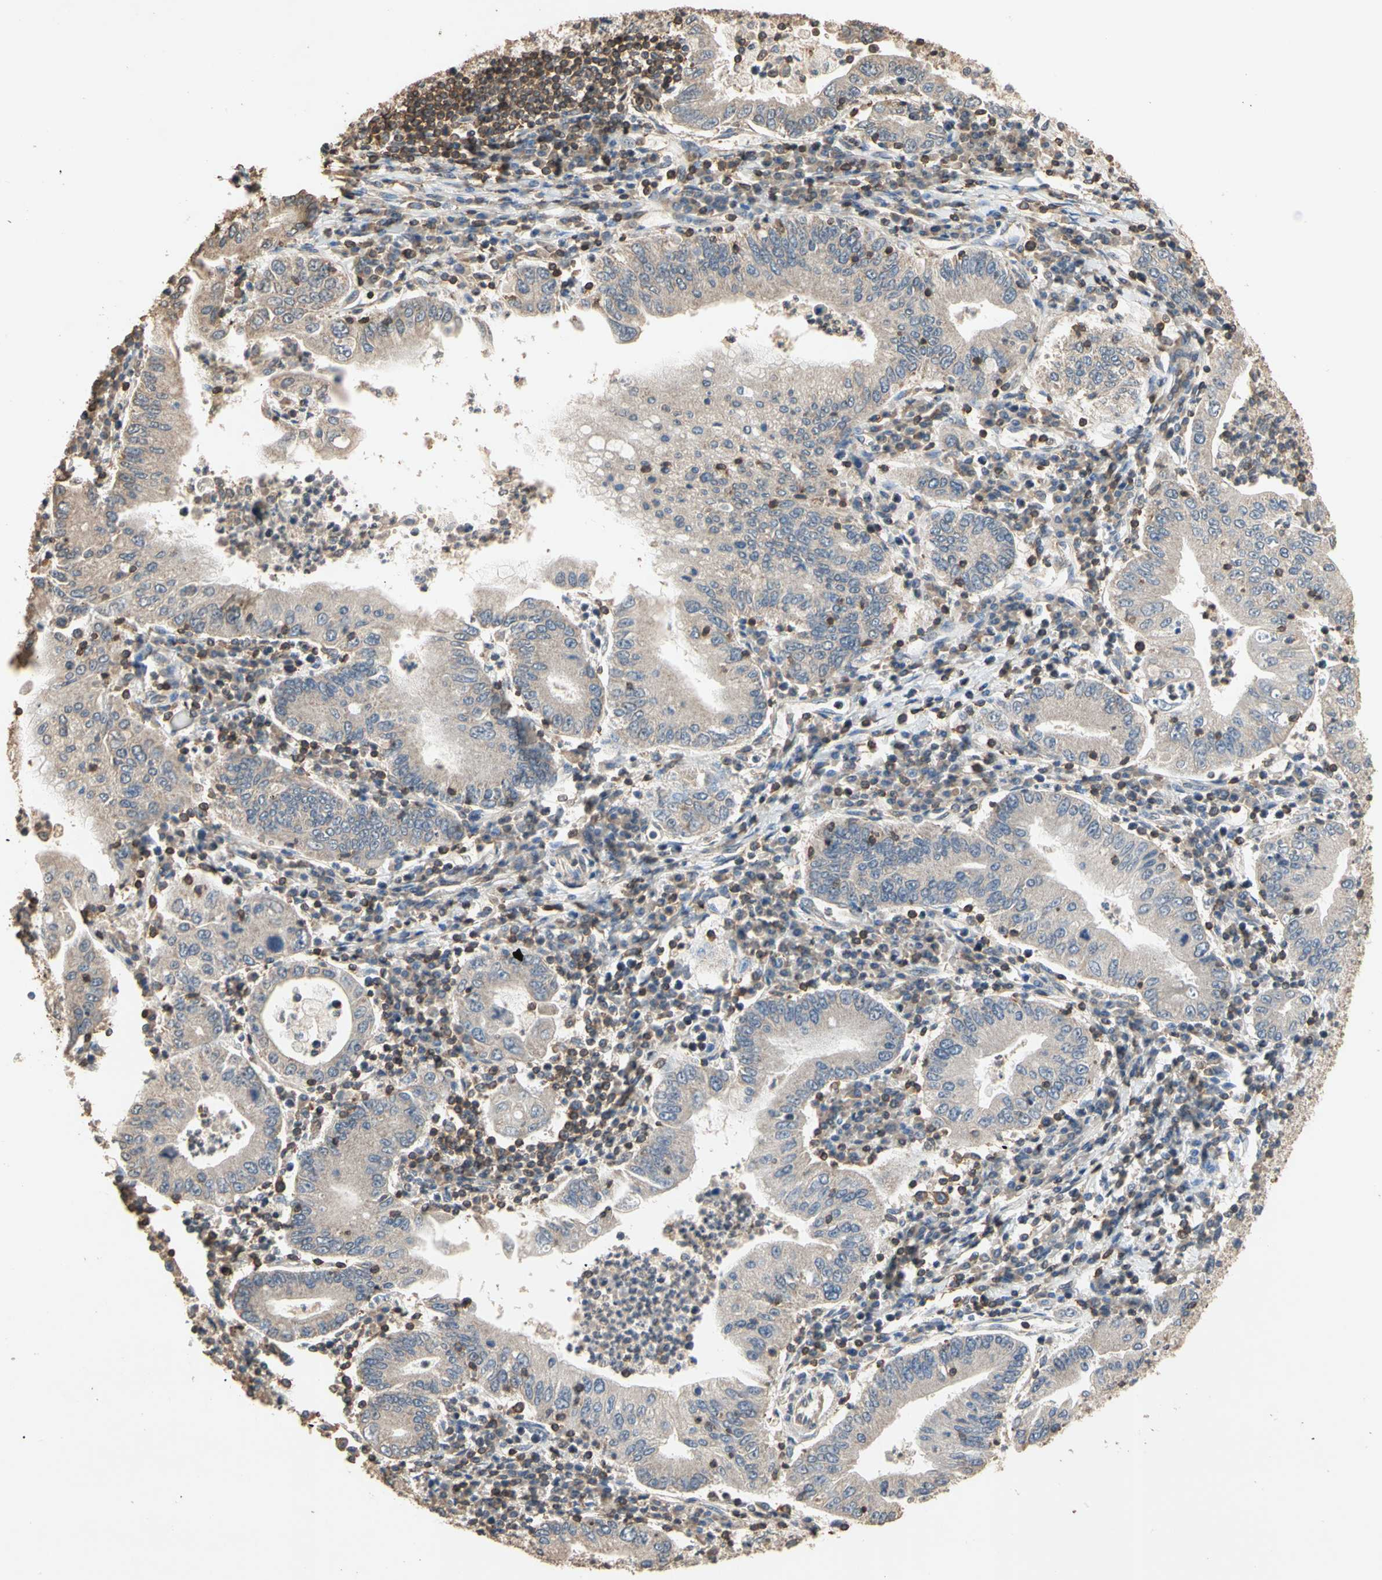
{"staining": {"intensity": "weak", "quantity": "<25%", "location": "cytoplasmic/membranous"}, "tissue": "stomach cancer", "cell_type": "Tumor cells", "image_type": "cancer", "snomed": [{"axis": "morphology", "description": "Normal tissue, NOS"}, {"axis": "morphology", "description": "Adenocarcinoma, NOS"}, {"axis": "topography", "description": "Esophagus"}, {"axis": "topography", "description": "Stomach, upper"}, {"axis": "topography", "description": "Peripheral nerve tissue"}], "caption": "Immunohistochemical staining of stomach adenocarcinoma displays no significant staining in tumor cells.", "gene": "MAP3K10", "patient": {"sex": "male", "age": 62}}